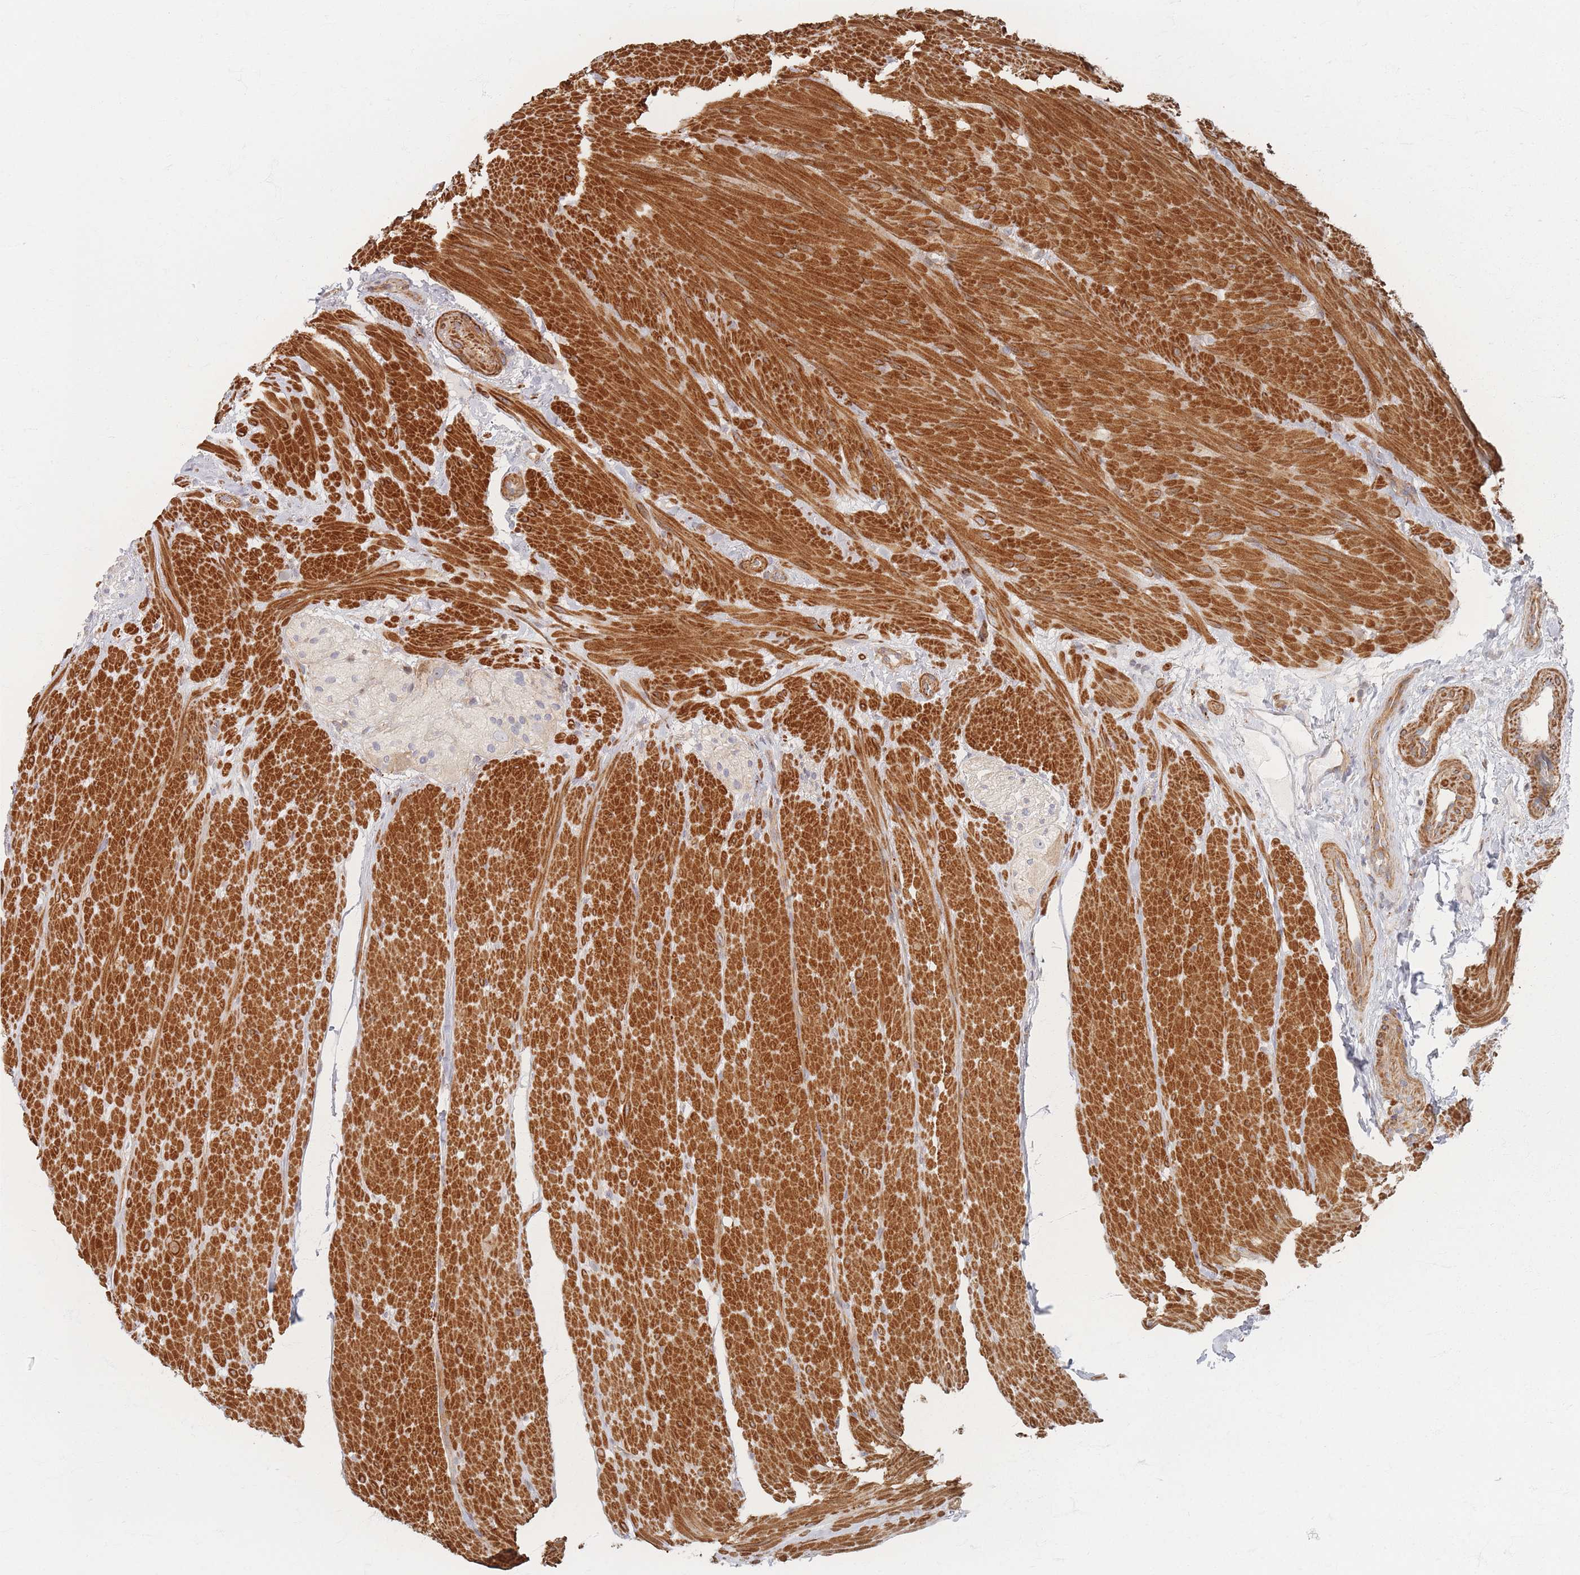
{"staining": {"intensity": "strong", "quantity": ">75%", "location": "cytoplasmic/membranous"}, "tissue": "colon", "cell_type": "Endothelial cells", "image_type": "normal", "snomed": [{"axis": "morphology", "description": "Normal tissue, NOS"}, {"axis": "topography", "description": "Colon"}], "caption": "A high amount of strong cytoplasmic/membranous positivity is present in approximately >75% of endothelial cells in normal colon.", "gene": "ZKSCAN7", "patient": {"sex": "female", "age": 82}}